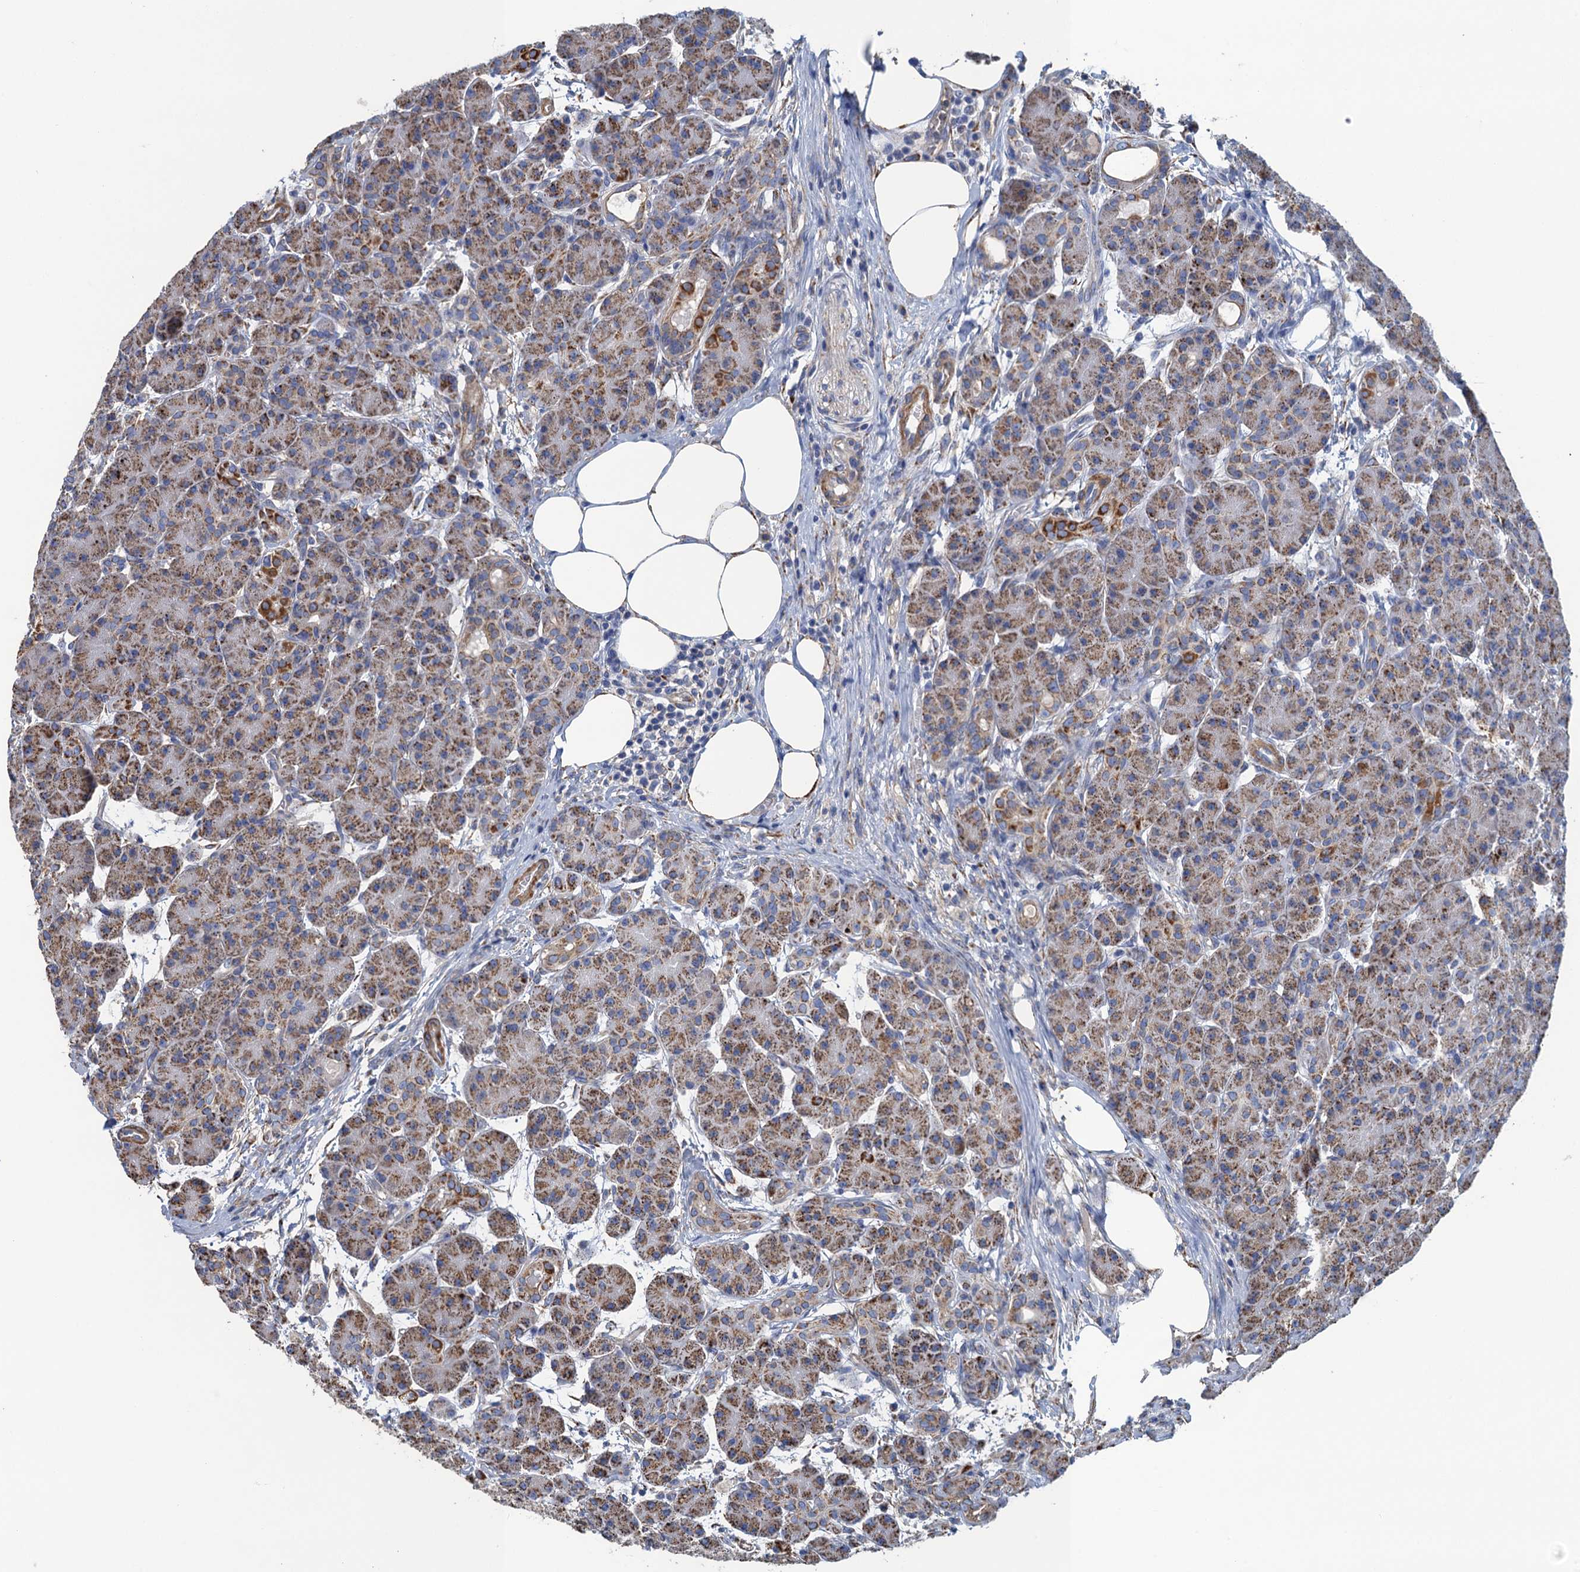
{"staining": {"intensity": "moderate", "quantity": ">75%", "location": "cytoplasmic/membranous"}, "tissue": "pancreas", "cell_type": "Exocrine glandular cells", "image_type": "normal", "snomed": [{"axis": "morphology", "description": "Normal tissue, NOS"}, {"axis": "topography", "description": "Pancreas"}], "caption": "Protein staining by immunohistochemistry reveals moderate cytoplasmic/membranous positivity in approximately >75% of exocrine glandular cells in unremarkable pancreas. The staining is performed using DAB brown chromogen to label protein expression. The nuclei are counter-stained blue using hematoxylin.", "gene": "ENSG00000260643", "patient": {"sex": "male", "age": 63}}